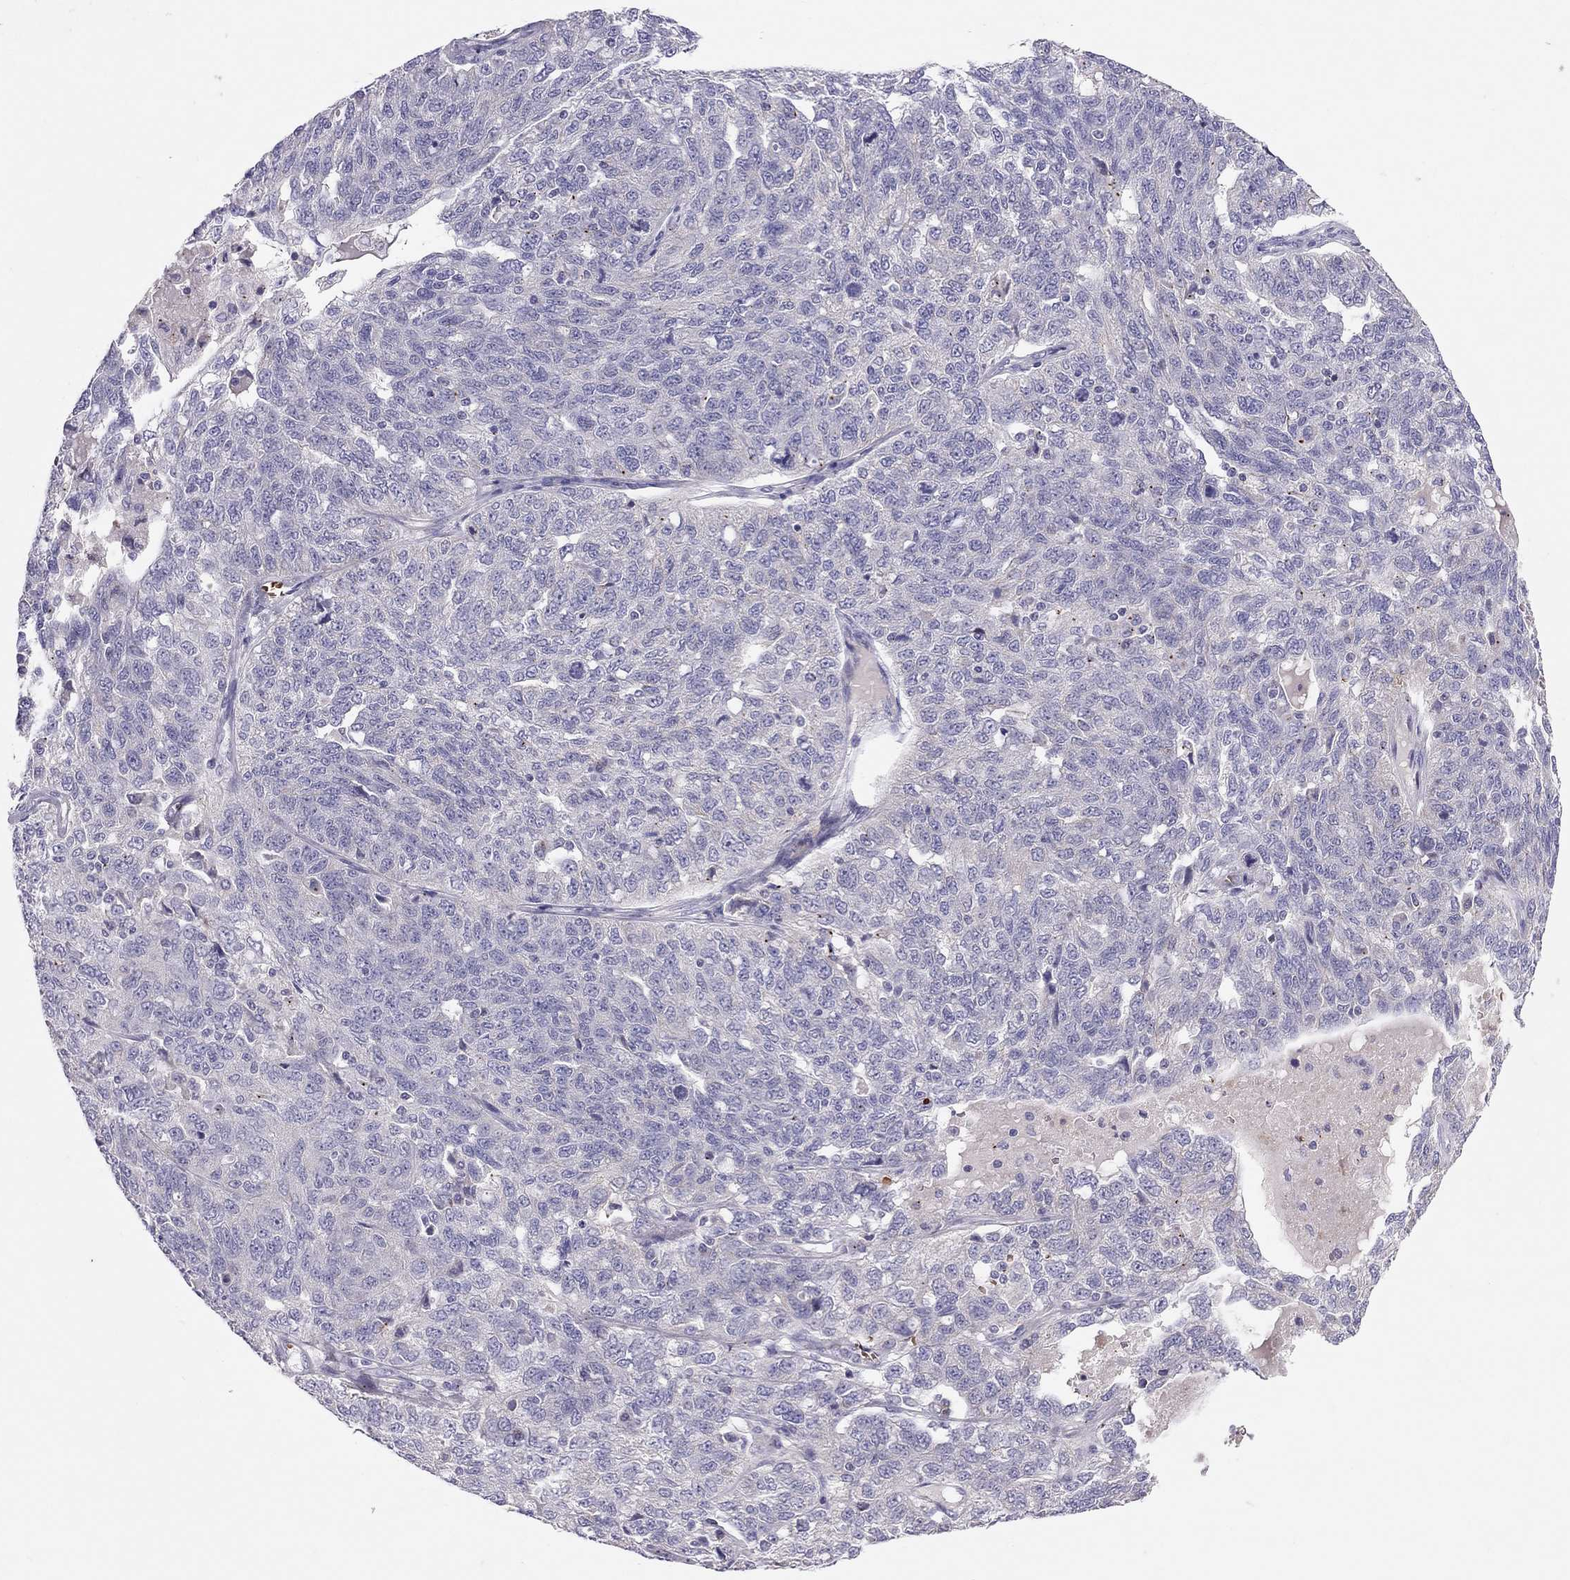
{"staining": {"intensity": "negative", "quantity": "none", "location": "none"}, "tissue": "ovarian cancer", "cell_type": "Tumor cells", "image_type": "cancer", "snomed": [{"axis": "morphology", "description": "Cystadenocarcinoma, serous, NOS"}, {"axis": "topography", "description": "Ovary"}], "caption": "The image reveals no staining of tumor cells in ovarian cancer.", "gene": "FRMD1", "patient": {"sex": "female", "age": 71}}